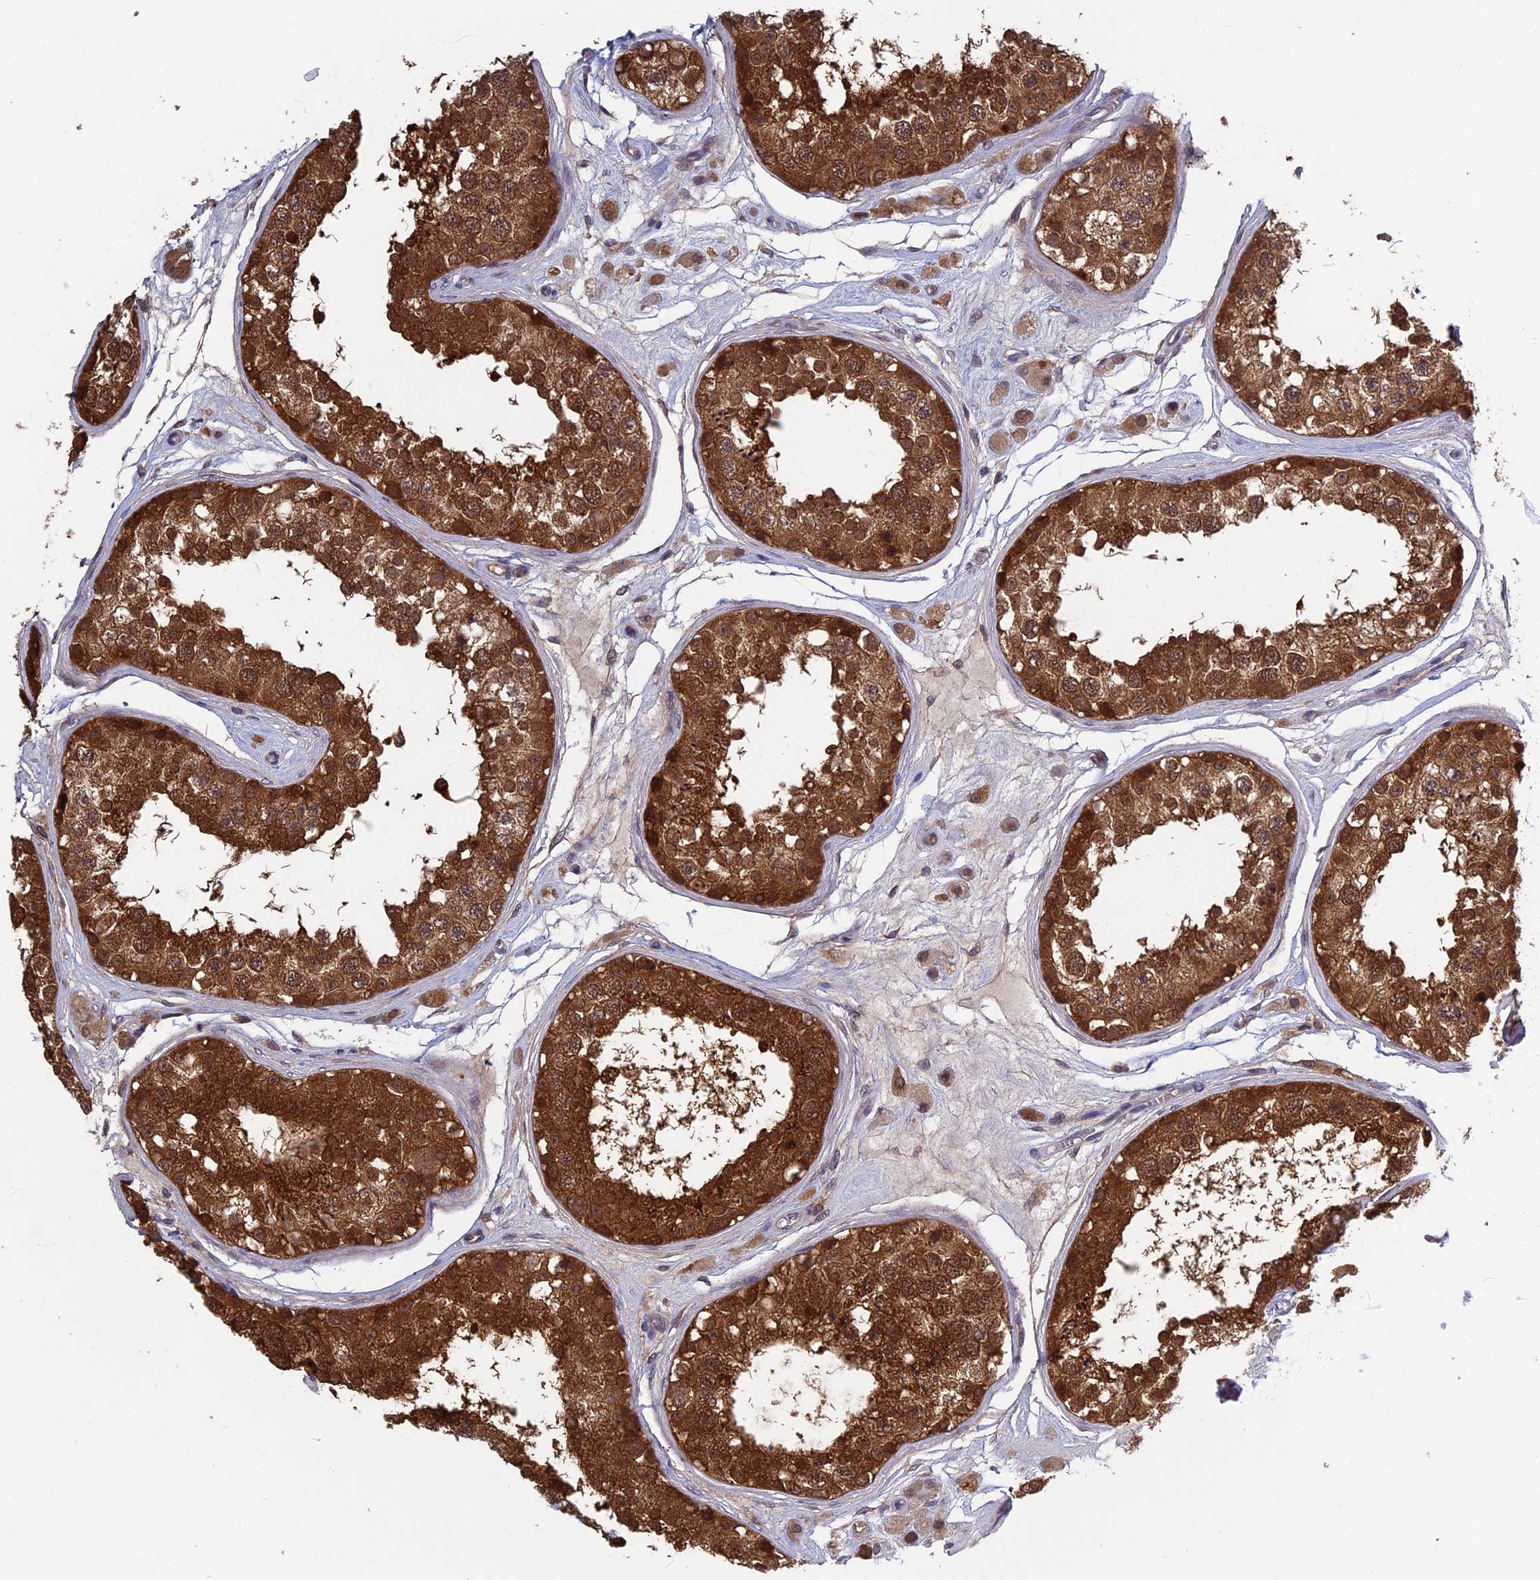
{"staining": {"intensity": "strong", "quantity": ">75%", "location": "cytoplasmic/membranous,nuclear"}, "tissue": "testis", "cell_type": "Cells in seminiferous ducts", "image_type": "normal", "snomed": [{"axis": "morphology", "description": "Normal tissue, NOS"}, {"axis": "topography", "description": "Testis"}], "caption": "An IHC histopathology image of unremarkable tissue is shown. Protein staining in brown labels strong cytoplasmic/membranous,nuclear positivity in testis within cells in seminiferous ducts.", "gene": "LCMT1", "patient": {"sex": "male", "age": 25}}